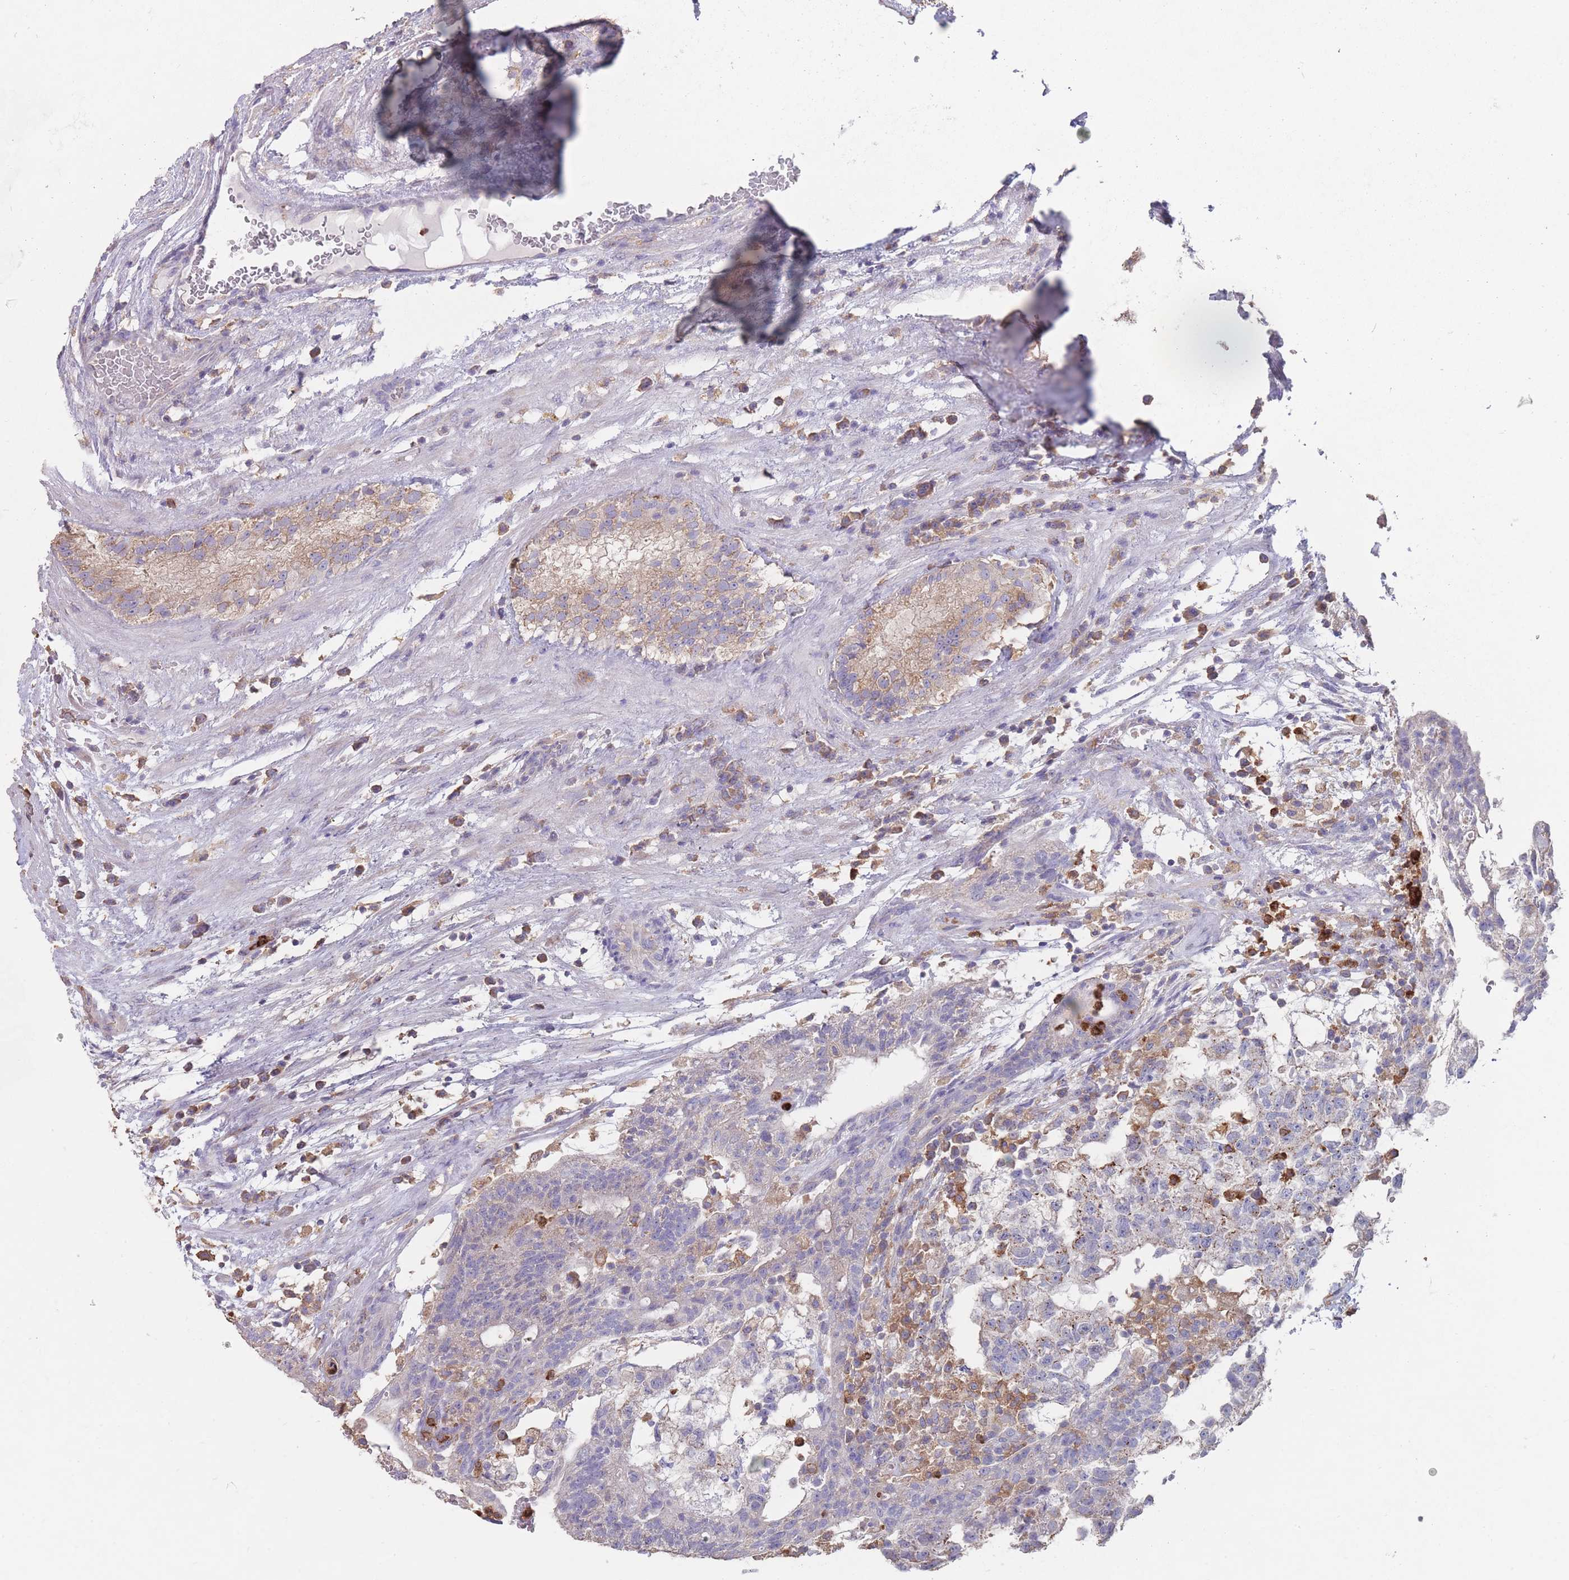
{"staining": {"intensity": "weak", "quantity": "<25%", "location": "cytoplasmic/membranous"}, "tissue": "testis cancer", "cell_type": "Tumor cells", "image_type": "cancer", "snomed": [{"axis": "morphology", "description": "Normal tissue, NOS"}, {"axis": "morphology", "description": "Carcinoma, Embryonal, NOS"}, {"axis": "topography", "description": "Testis"}], "caption": "Tumor cells are negative for brown protein staining in embryonal carcinoma (testis).", "gene": "CLEC12A", "patient": {"sex": "male", "age": 32}}